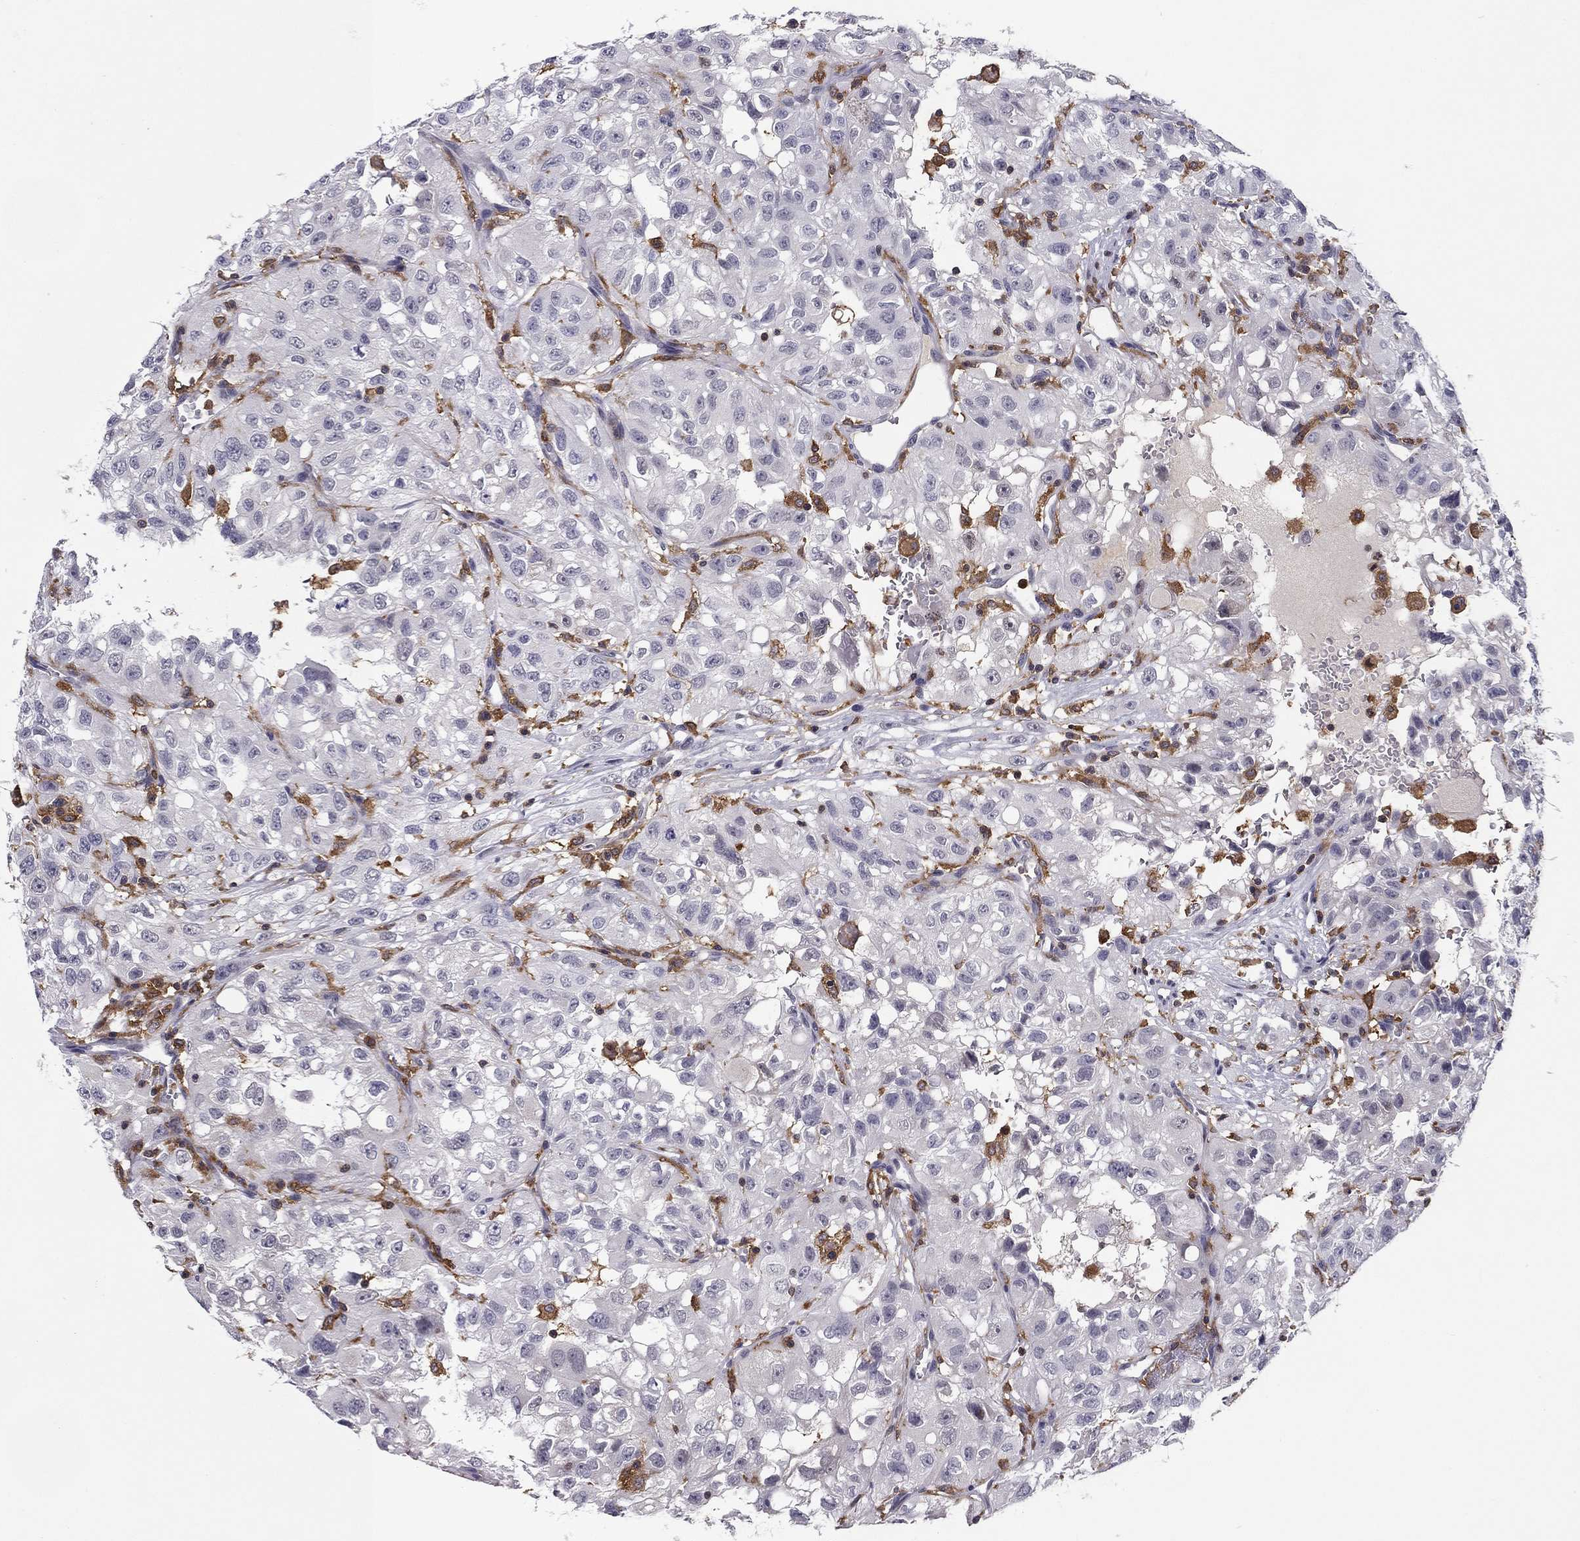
{"staining": {"intensity": "negative", "quantity": "none", "location": "none"}, "tissue": "renal cancer", "cell_type": "Tumor cells", "image_type": "cancer", "snomed": [{"axis": "morphology", "description": "Adenocarcinoma, NOS"}, {"axis": "topography", "description": "Kidney"}], "caption": "This micrograph is of renal cancer stained with immunohistochemistry (IHC) to label a protein in brown with the nuclei are counter-stained blue. There is no positivity in tumor cells. Brightfield microscopy of immunohistochemistry stained with DAB (3,3'-diaminobenzidine) (brown) and hematoxylin (blue), captured at high magnification.", "gene": "PLCB2", "patient": {"sex": "male", "age": 64}}